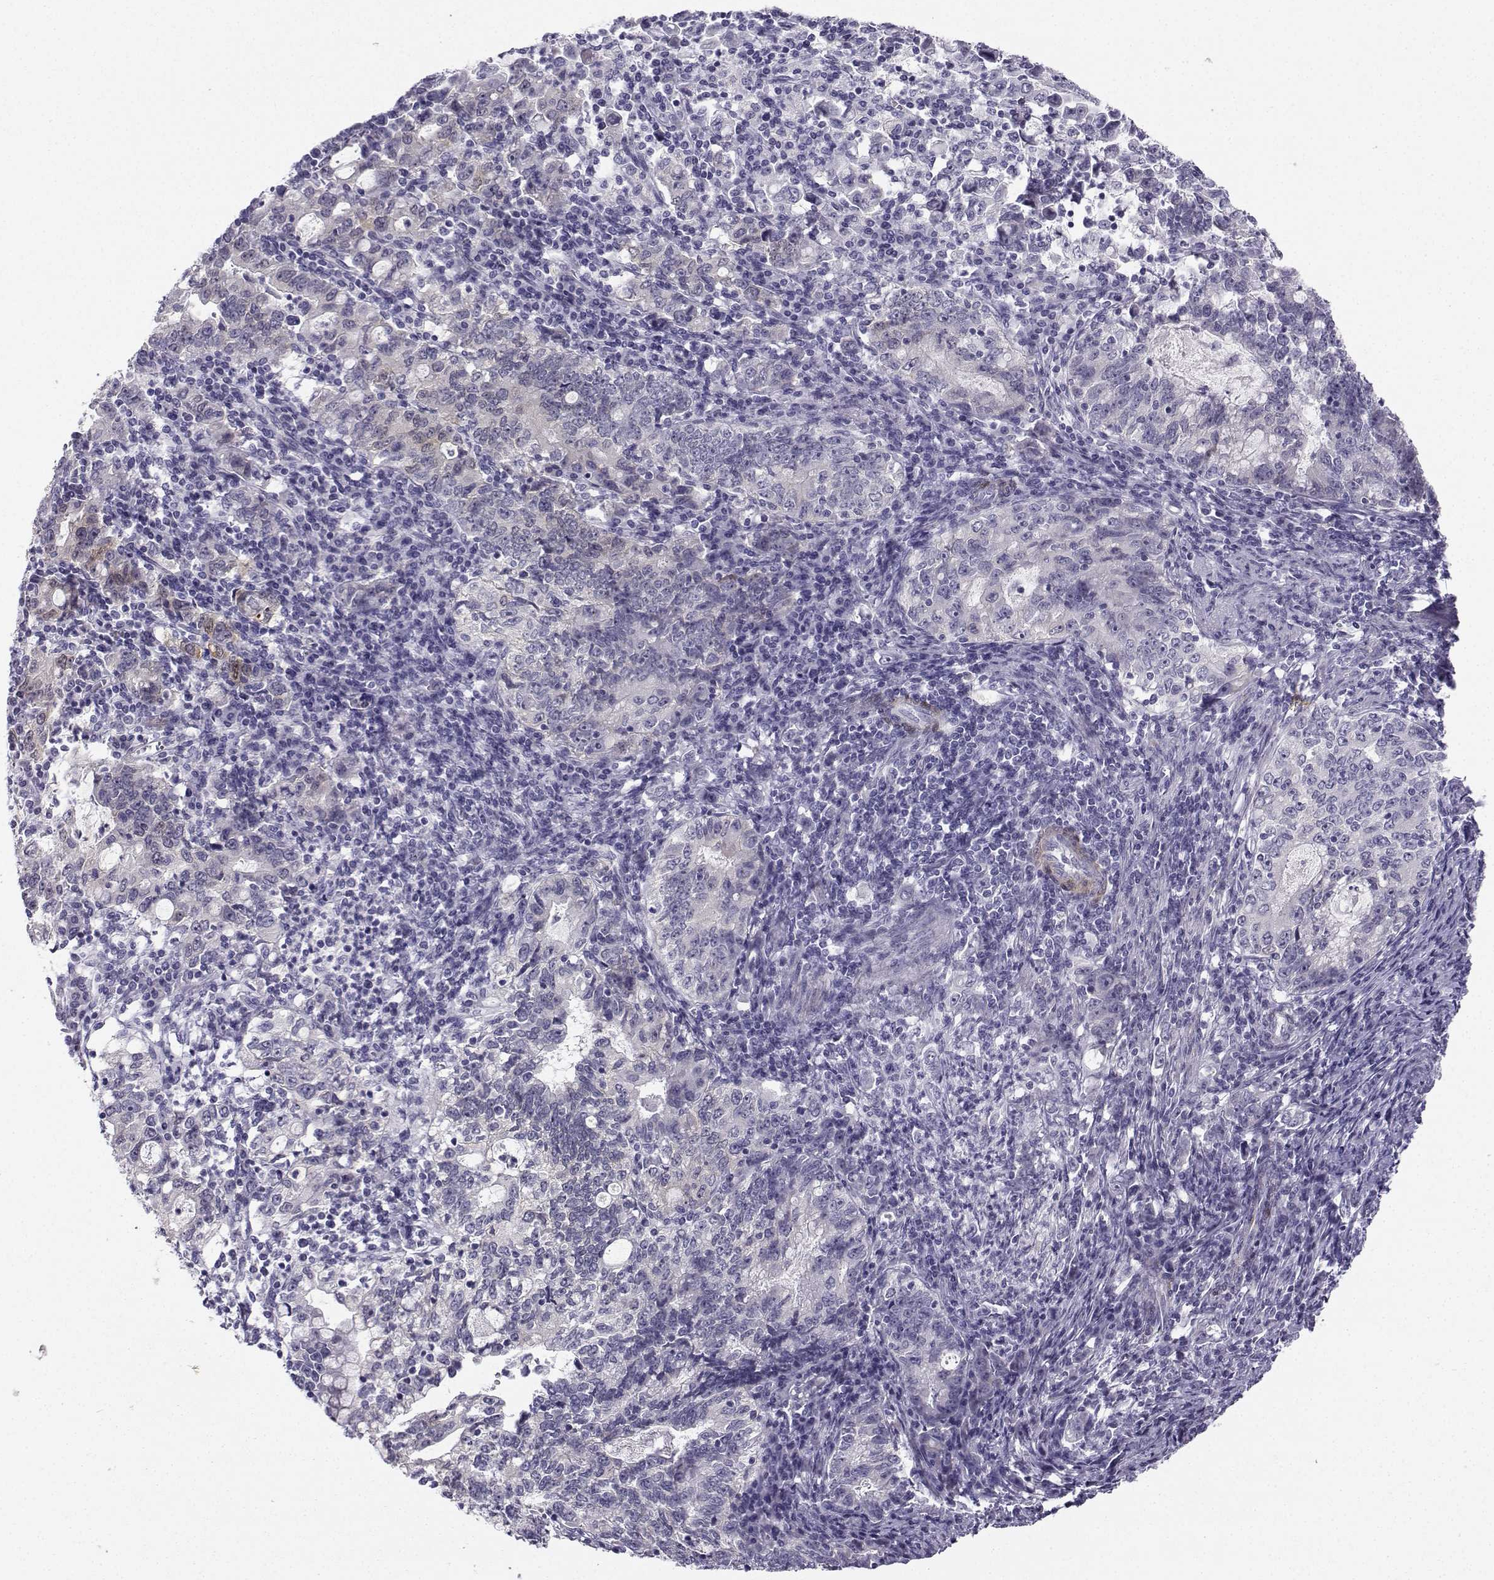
{"staining": {"intensity": "weak", "quantity": "<25%", "location": "cytoplasmic/membranous"}, "tissue": "stomach cancer", "cell_type": "Tumor cells", "image_type": "cancer", "snomed": [{"axis": "morphology", "description": "Adenocarcinoma, NOS"}, {"axis": "topography", "description": "Stomach, lower"}], "caption": "High power microscopy micrograph of an immunohistochemistry (IHC) image of stomach cancer (adenocarcinoma), revealing no significant staining in tumor cells.", "gene": "NQO1", "patient": {"sex": "female", "age": 72}}